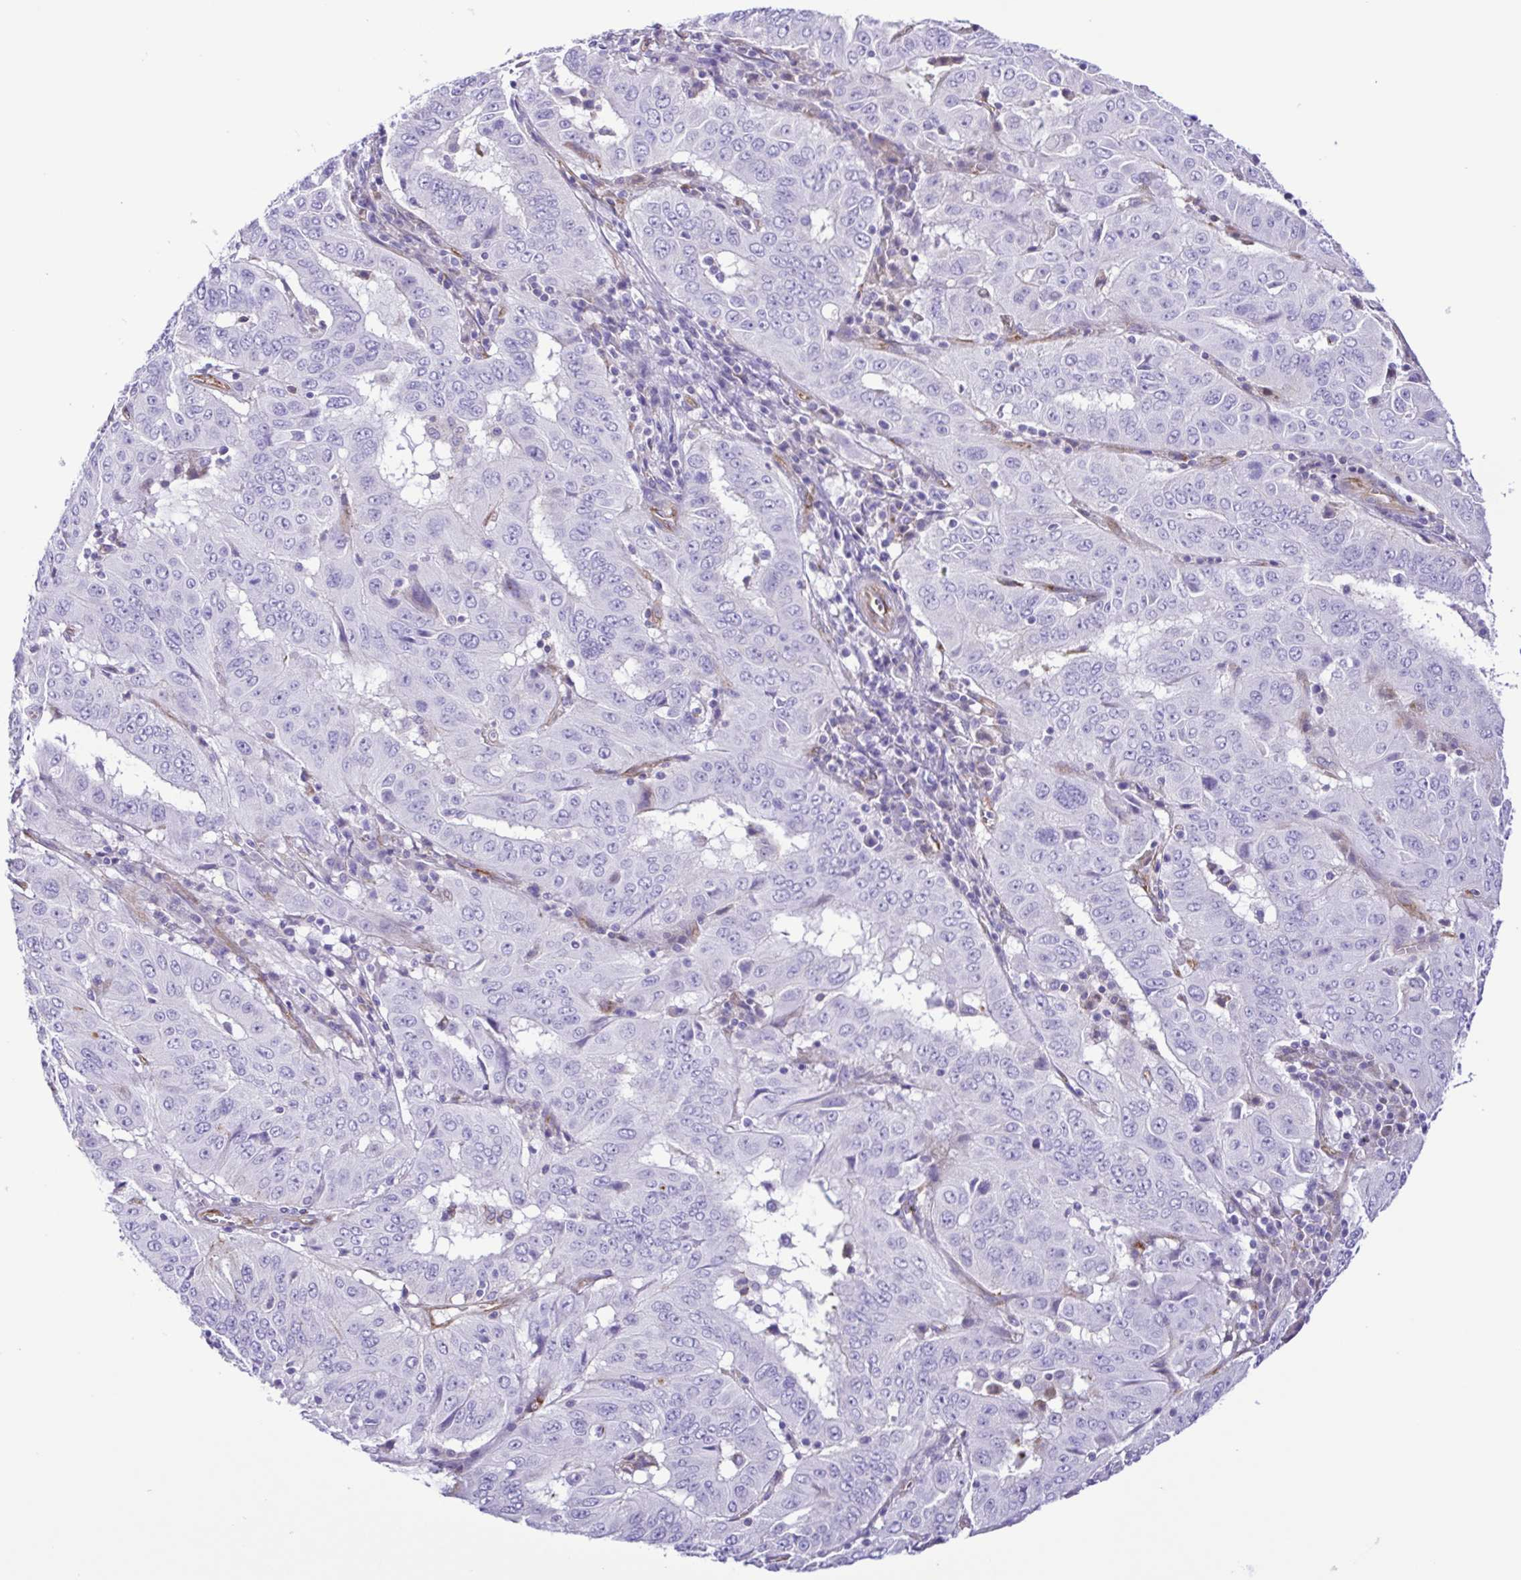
{"staining": {"intensity": "negative", "quantity": "none", "location": "none"}, "tissue": "pancreatic cancer", "cell_type": "Tumor cells", "image_type": "cancer", "snomed": [{"axis": "morphology", "description": "Adenocarcinoma, NOS"}, {"axis": "topography", "description": "Pancreas"}], "caption": "This is an IHC image of adenocarcinoma (pancreatic). There is no positivity in tumor cells.", "gene": "FLT1", "patient": {"sex": "male", "age": 63}}